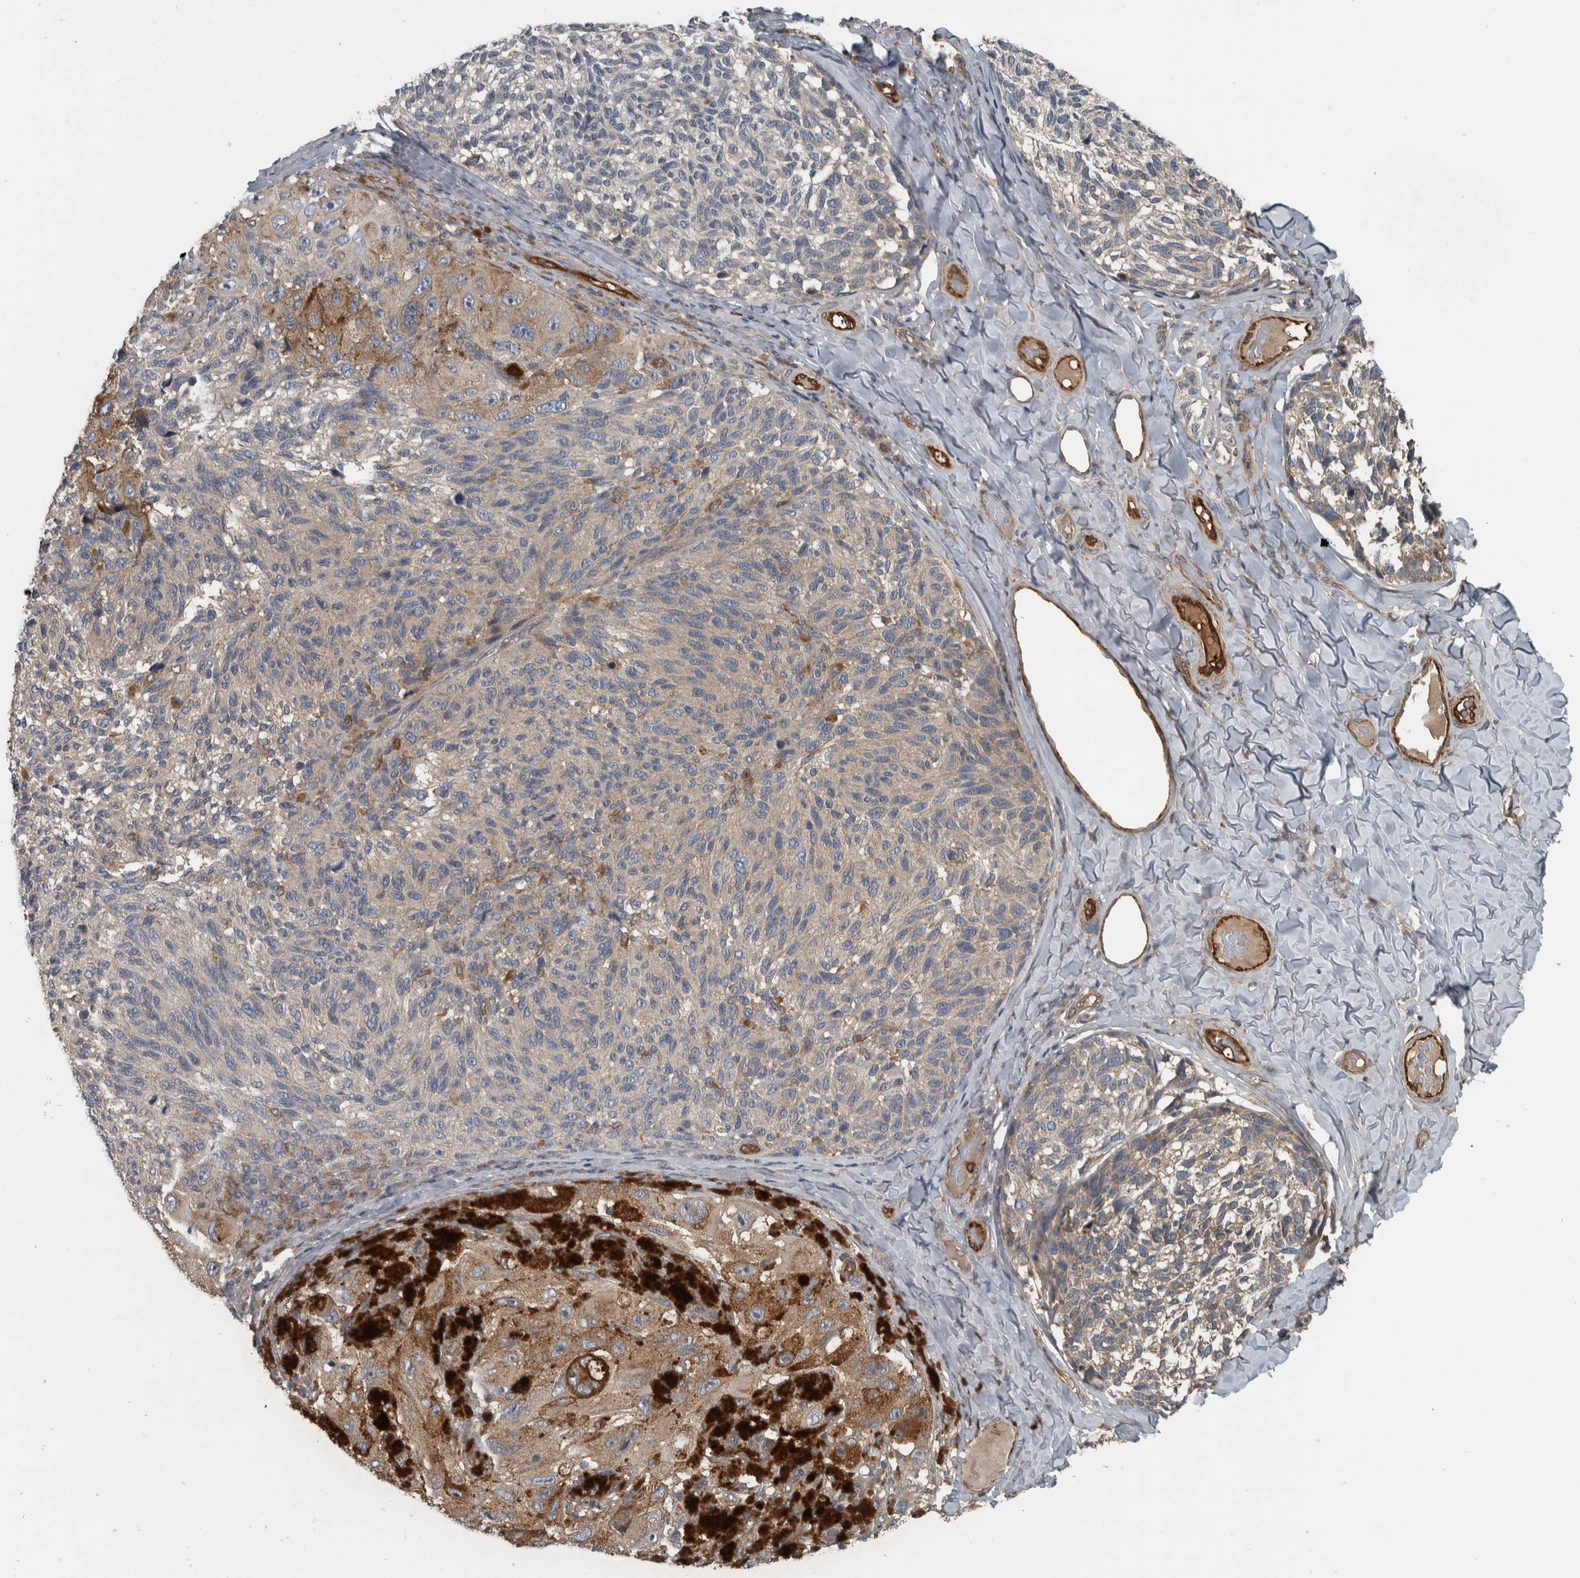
{"staining": {"intensity": "weak", "quantity": "<25%", "location": "cytoplasmic/membranous"}, "tissue": "melanoma", "cell_type": "Tumor cells", "image_type": "cancer", "snomed": [{"axis": "morphology", "description": "Malignant melanoma, NOS"}, {"axis": "topography", "description": "Skin"}], "caption": "IHC of melanoma demonstrates no staining in tumor cells.", "gene": "EXOC8", "patient": {"sex": "female", "age": 73}}